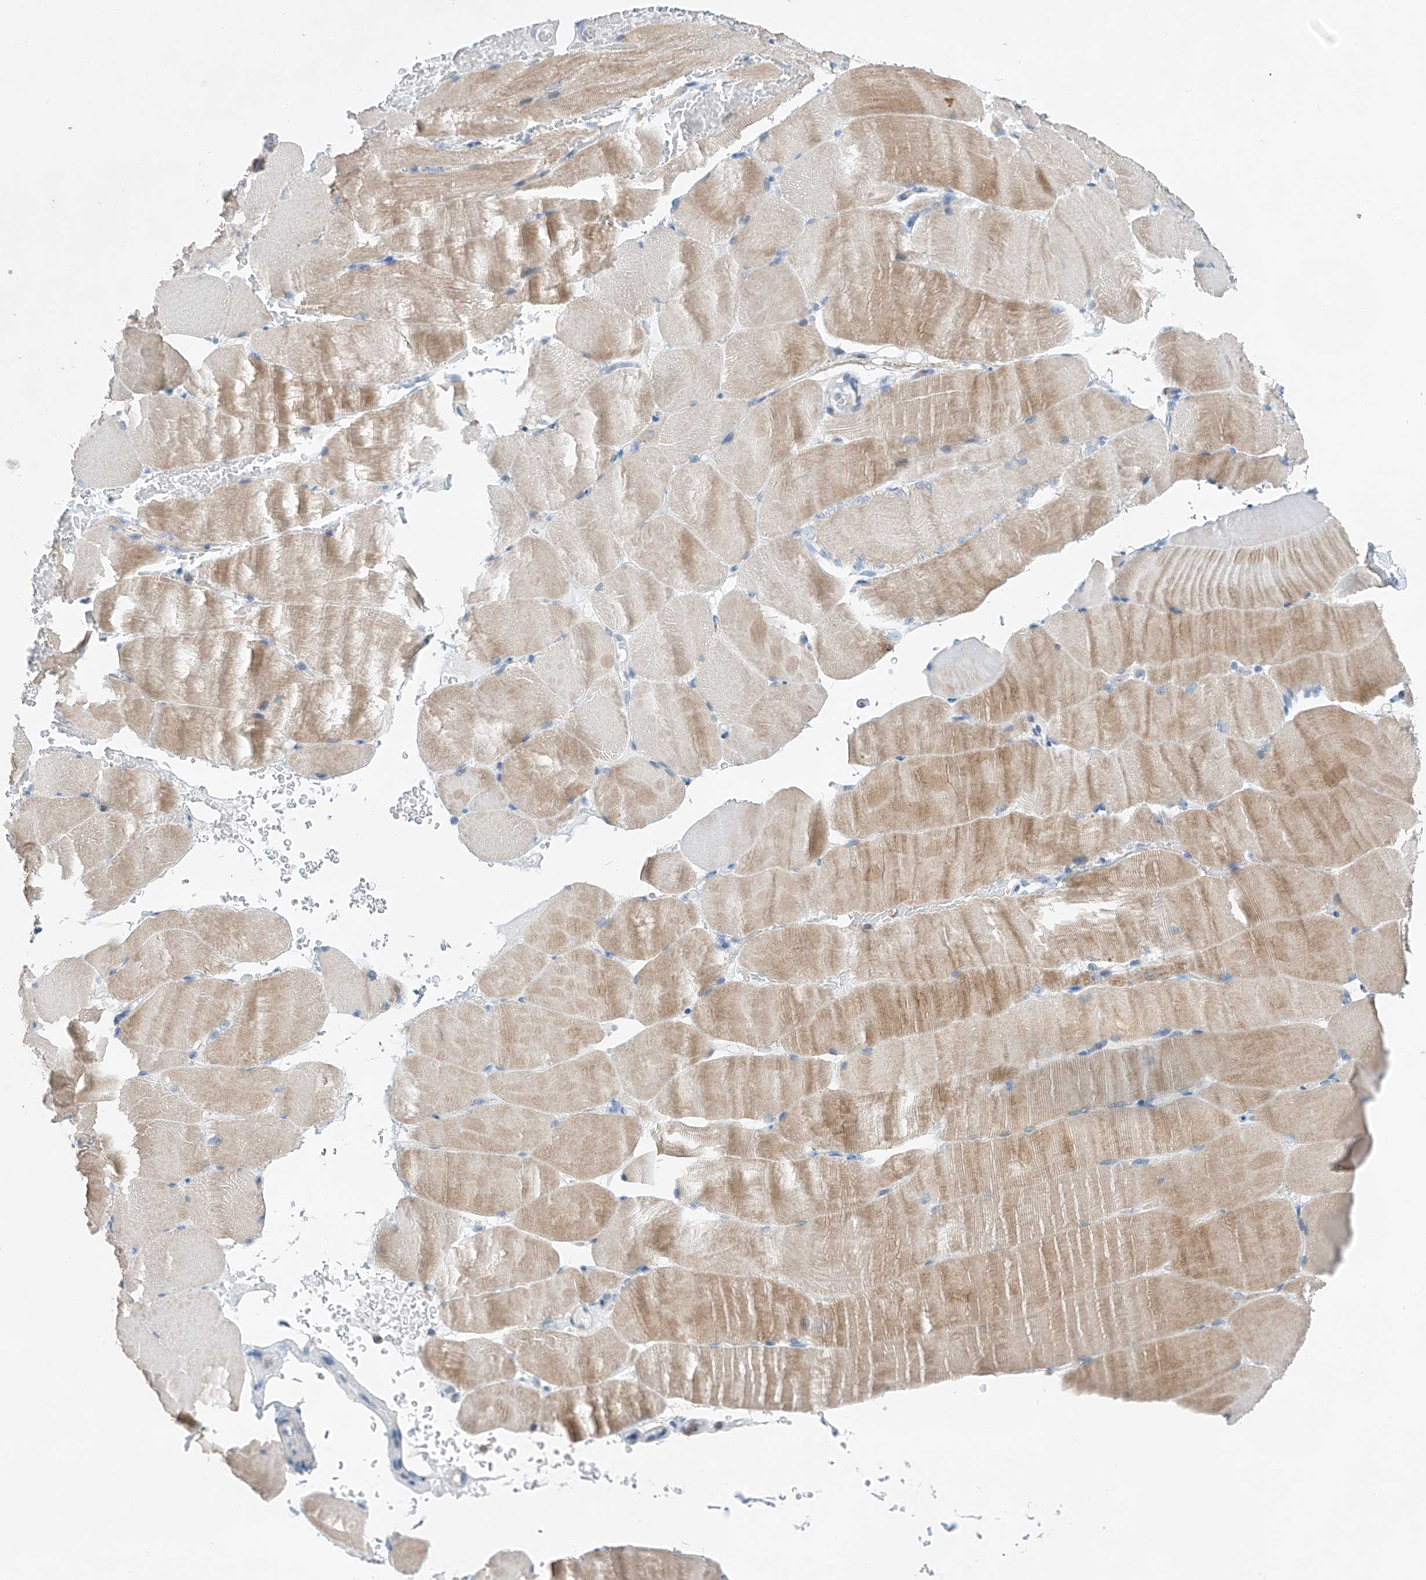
{"staining": {"intensity": "moderate", "quantity": "<25%", "location": "cytoplasmic/membranous"}, "tissue": "skeletal muscle", "cell_type": "Myocytes", "image_type": "normal", "snomed": [{"axis": "morphology", "description": "Normal tissue, NOS"}, {"axis": "topography", "description": "Skeletal muscle"}, {"axis": "topography", "description": "Parathyroid gland"}], "caption": "Immunohistochemical staining of normal human skeletal muscle demonstrates low levels of moderate cytoplasmic/membranous positivity in approximately <25% of myocytes. (IHC, brightfield microscopy, high magnification).", "gene": "KLF15", "patient": {"sex": "female", "age": 37}}